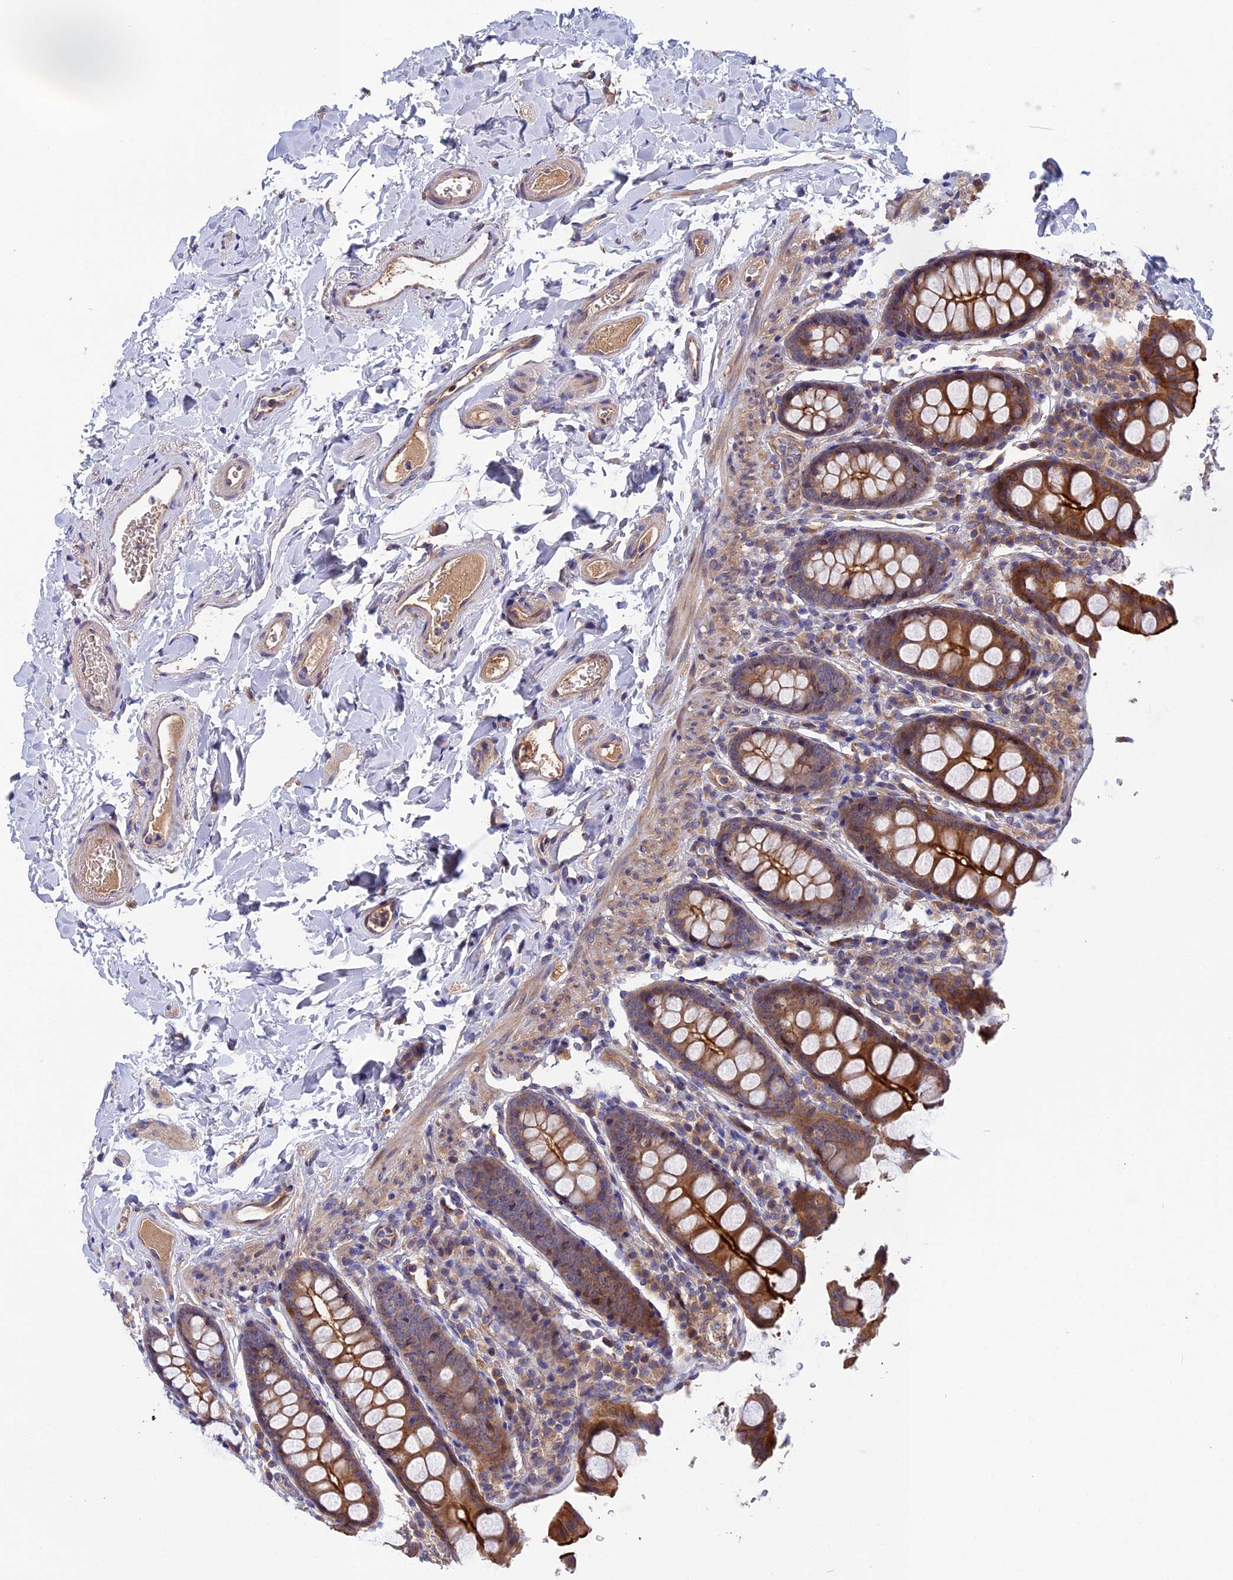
{"staining": {"intensity": "weak", "quantity": ">75%", "location": "cytoplasmic/membranous,nuclear"}, "tissue": "colon", "cell_type": "Endothelial cells", "image_type": "normal", "snomed": [{"axis": "morphology", "description": "Normal tissue, NOS"}, {"axis": "topography", "description": "Colon"}, {"axis": "topography", "description": "Peripheral nerve tissue"}], "caption": "The micrograph shows a brown stain indicating the presence of a protein in the cytoplasmic/membranous,nuclear of endothelial cells in colon. (brown staining indicates protein expression, while blue staining denotes nuclei).", "gene": "CRACD", "patient": {"sex": "female", "age": 61}}